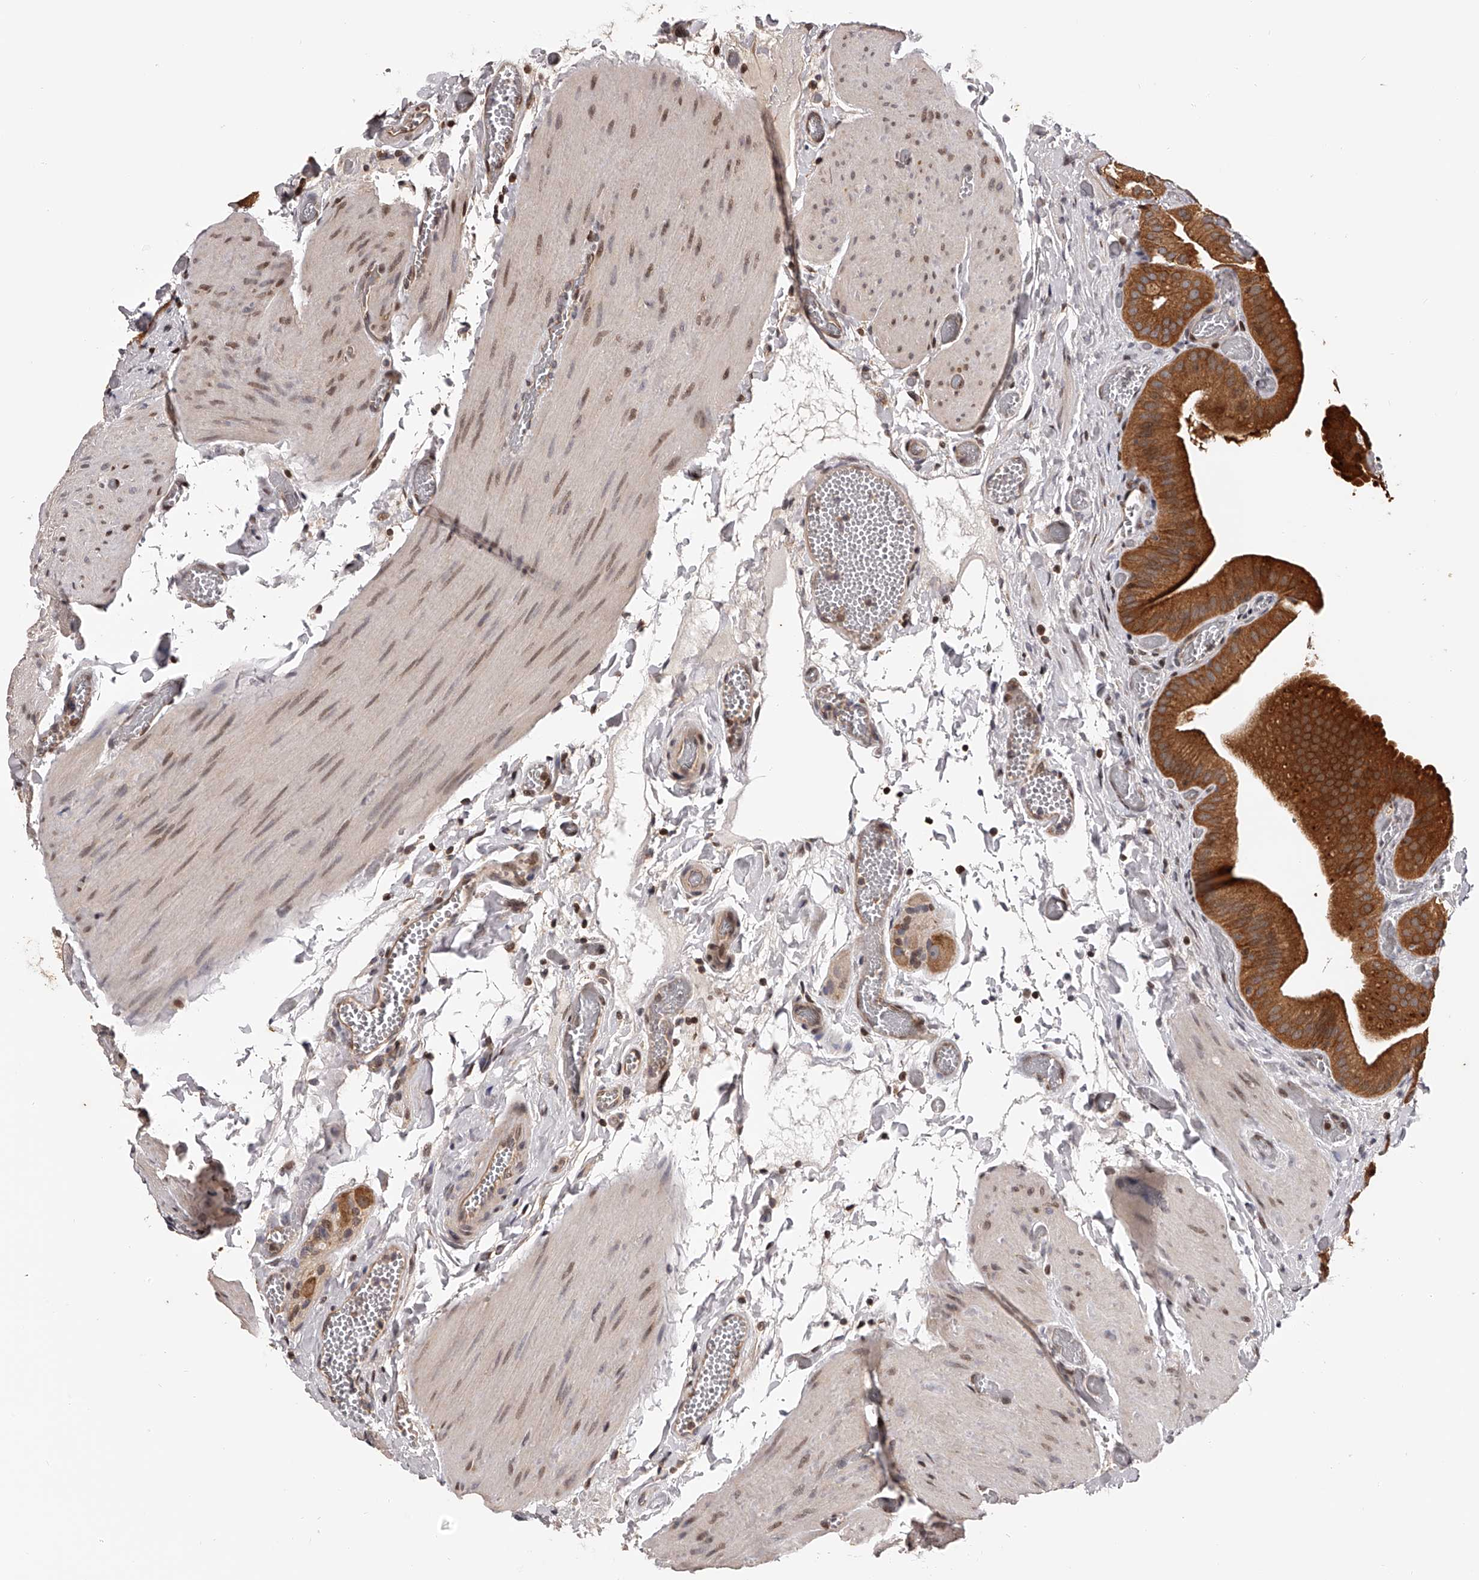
{"staining": {"intensity": "strong", "quantity": ">75%", "location": "cytoplasmic/membranous"}, "tissue": "gallbladder", "cell_type": "Glandular cells", "image_type": "normal", "snomed": [{"axis": "morphology", "description": "Normal tissue, NOS"}, {"axis": "topography", "description": "Gallbladder"}], "caption": "Immunohistochemistry photomicrograph of benign gallbladder: gallbladder stained using IHC exhibits high levels of strong protein expression localized specifically in the cytoplasmic/membranous of glandular cells, appearing as a cytoplasmic/membranous brown color.", "gene": "PFDN2", "patient": {"sex": "female", "age": 64}}